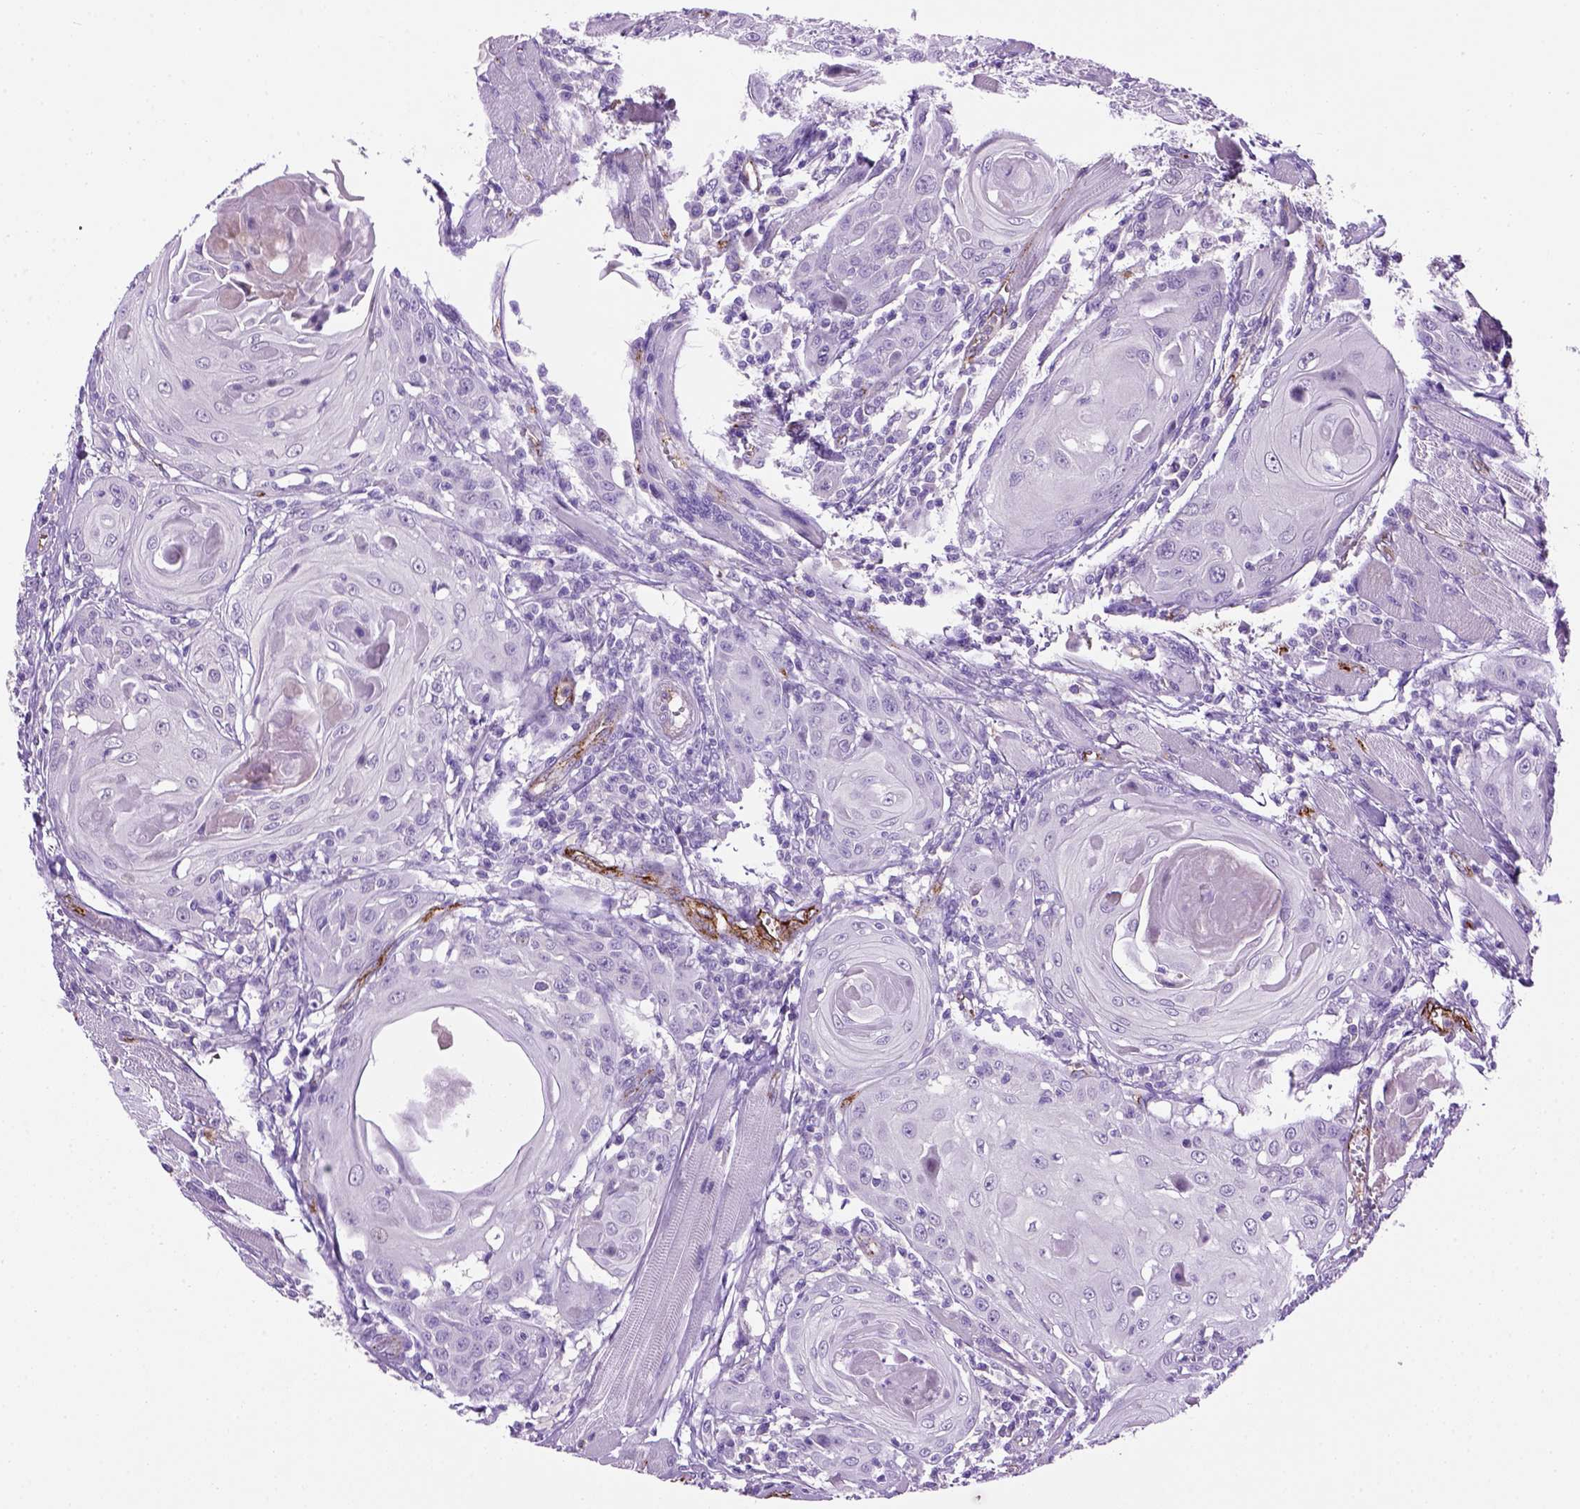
{"staining": {"intensity": "negative", "quantity": "none", "location": "none"}, "tissue": "head and neck cancer", "cell_type": "Tumor cells", "image_type": "cancer", "snomed": [{"axis": "morphology", "description": "Squamous cell carcinoma, NOS"}, {"axis": "topography", "description": "Head-Neck"}], "caption": "Tumor cells are negative for brown protein staining in head and neck cancer.", "gene": "VWF", "patient": {"sex": "female", "age": 80}}